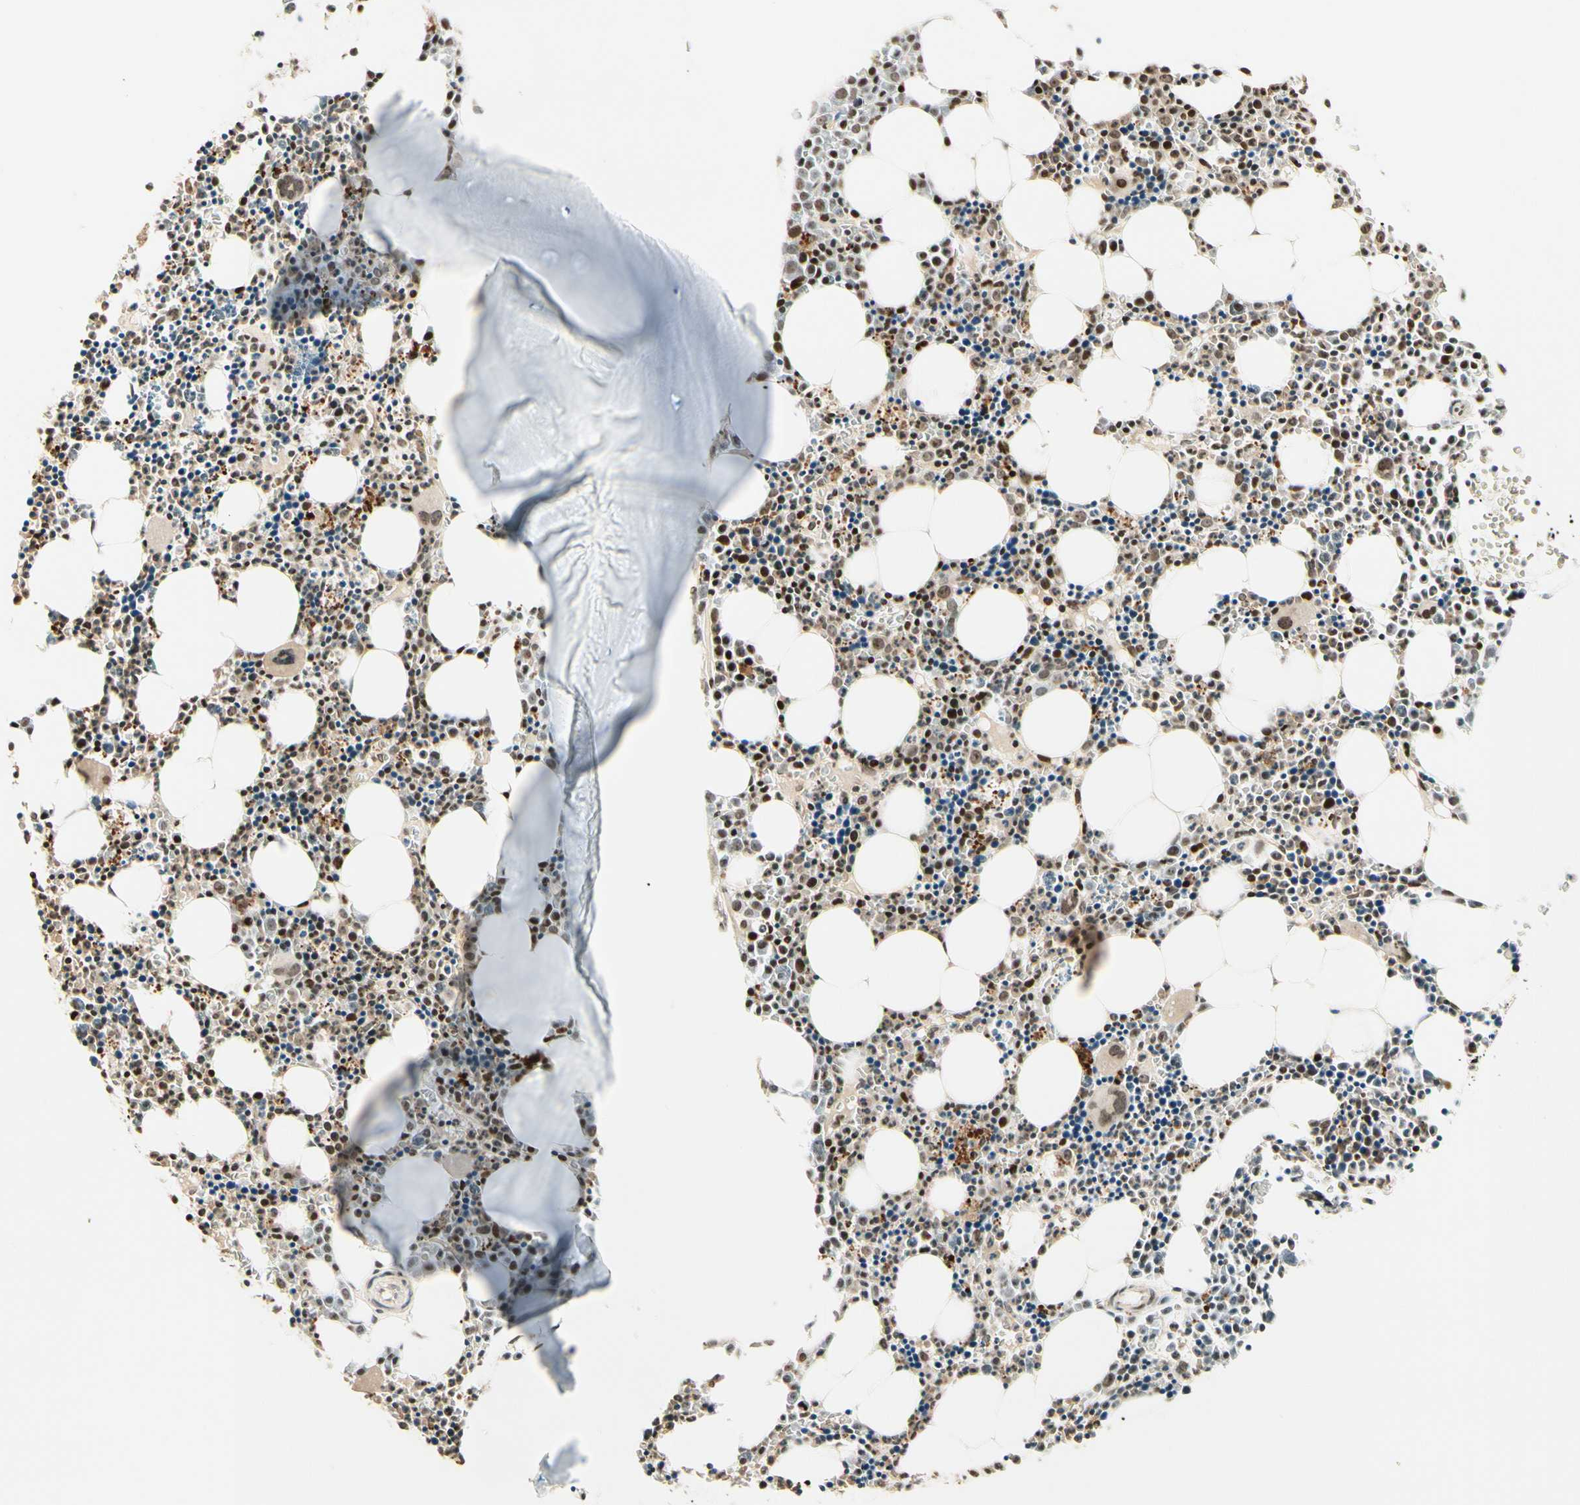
{"staining": {"intensity": "strong", "quantity": "25%-75%", "location": "nuclear"}, "tissue": "bone marrow", "cell_type": "Hematopoietic cells", "image_type": "normal", "snomed": [{"axis": "morphology", "description": "Normal tissue, NOS"}, {"axis": "morphology", "description": "Inflammation, NOS"}, {"axis": "topography", "description": "Bone marrow"}], "caption": "Hematopoietic cells reveal strong nuclear expression in about 25%-75% of cells in benign bone marrow.", "gene": "TSHZ3", "patient": {"sex": "female", "age": 17}}